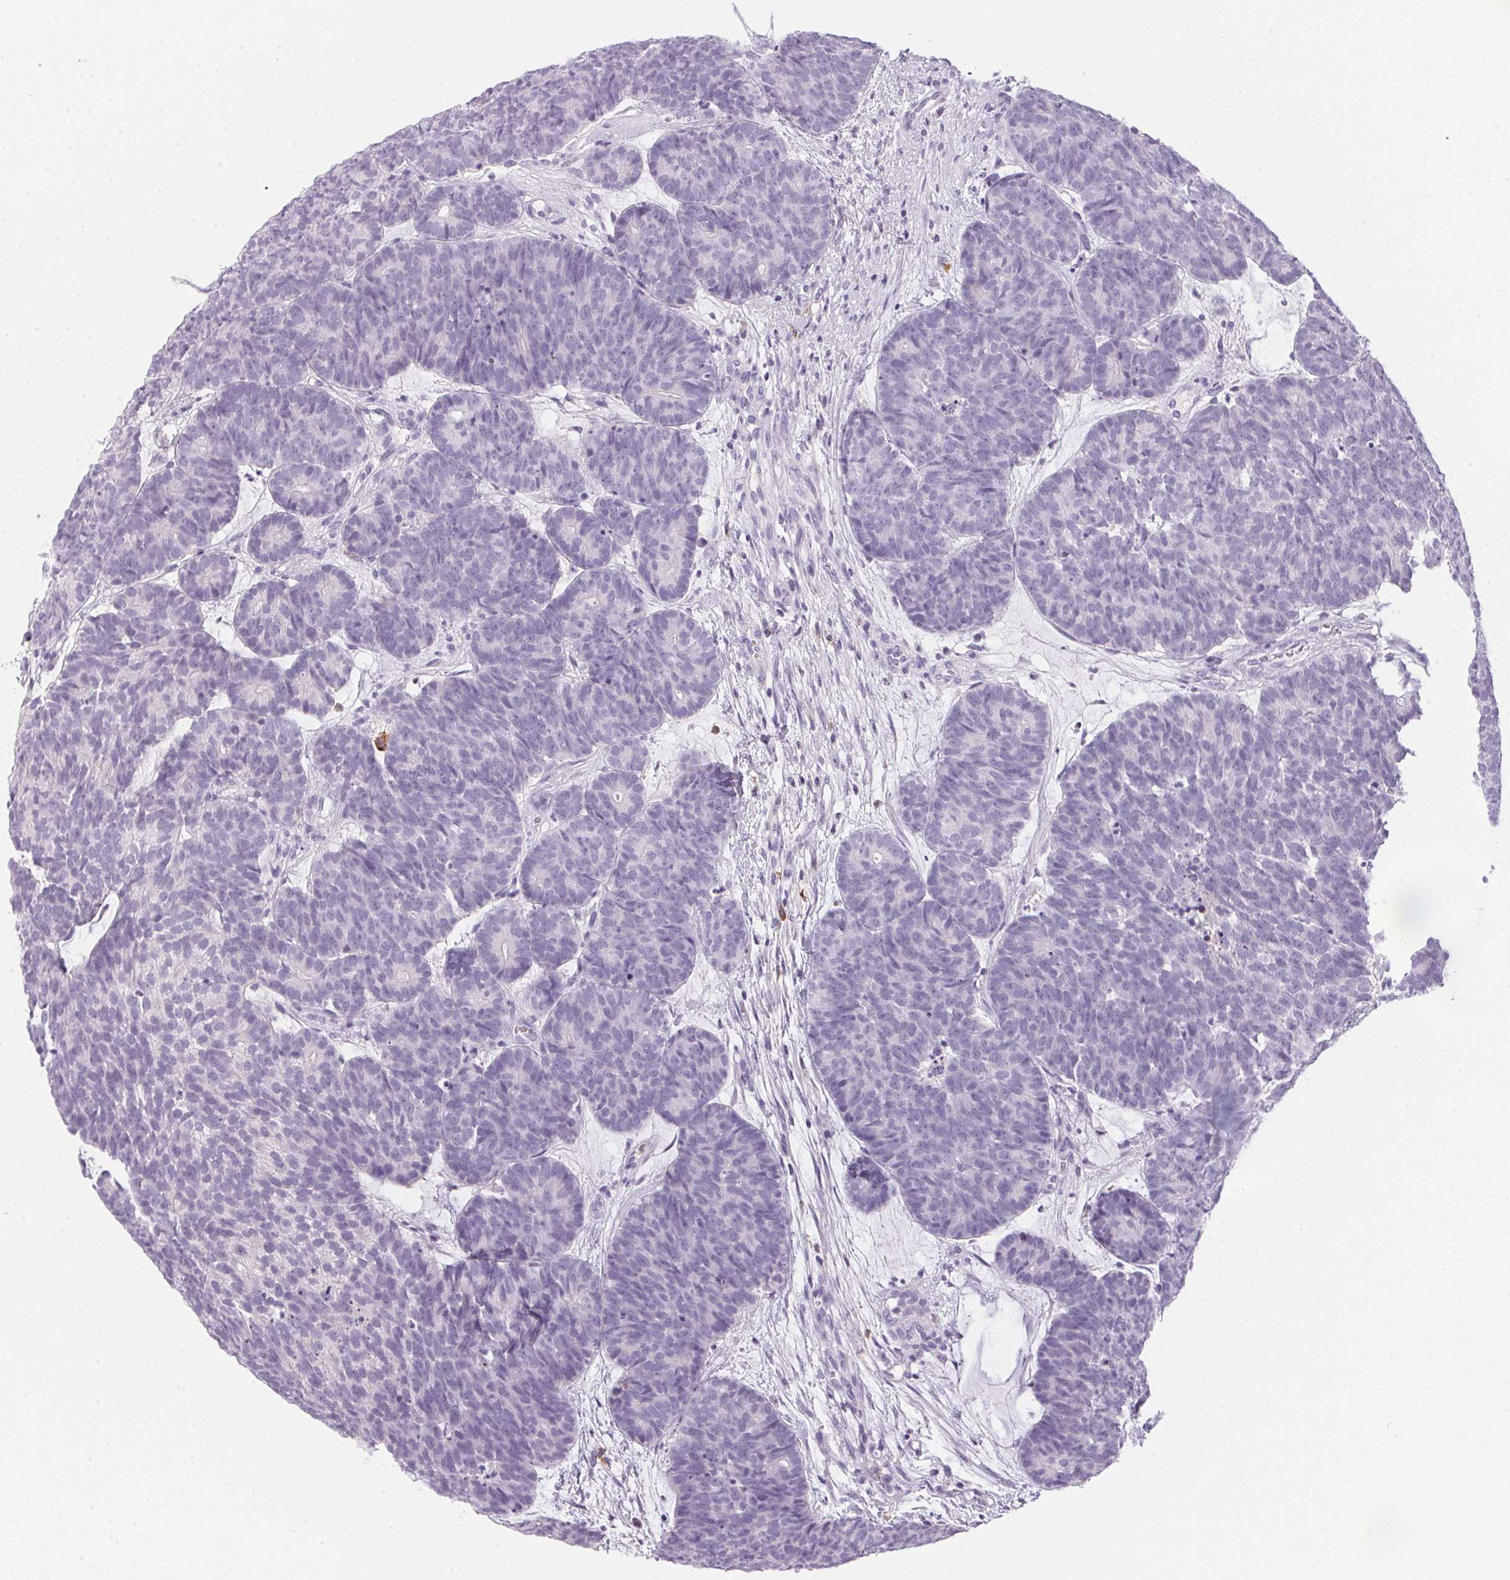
{"staining": {"intensity": "negative", "quantity": "none", "location": "none"}, "tissue": "head and neck cancer", "cell_type": "Tumor cells", "image_type": "cancer", "snomed": [{"axis": "morphology", "description": "Adenocarcinoma, NOS"}, {"axis": "topography", "description": "Head-Neck"}], "caption": "An IHC histopathology image of head and neck cancer is shown. There is no staining in tumor cells of head and neck cancer. (Immunohistochemistry (ihc), brightfield microscopy, high magnification).", "gene": "ECPAS", "patient": {"sex": "female", "age": 81}}